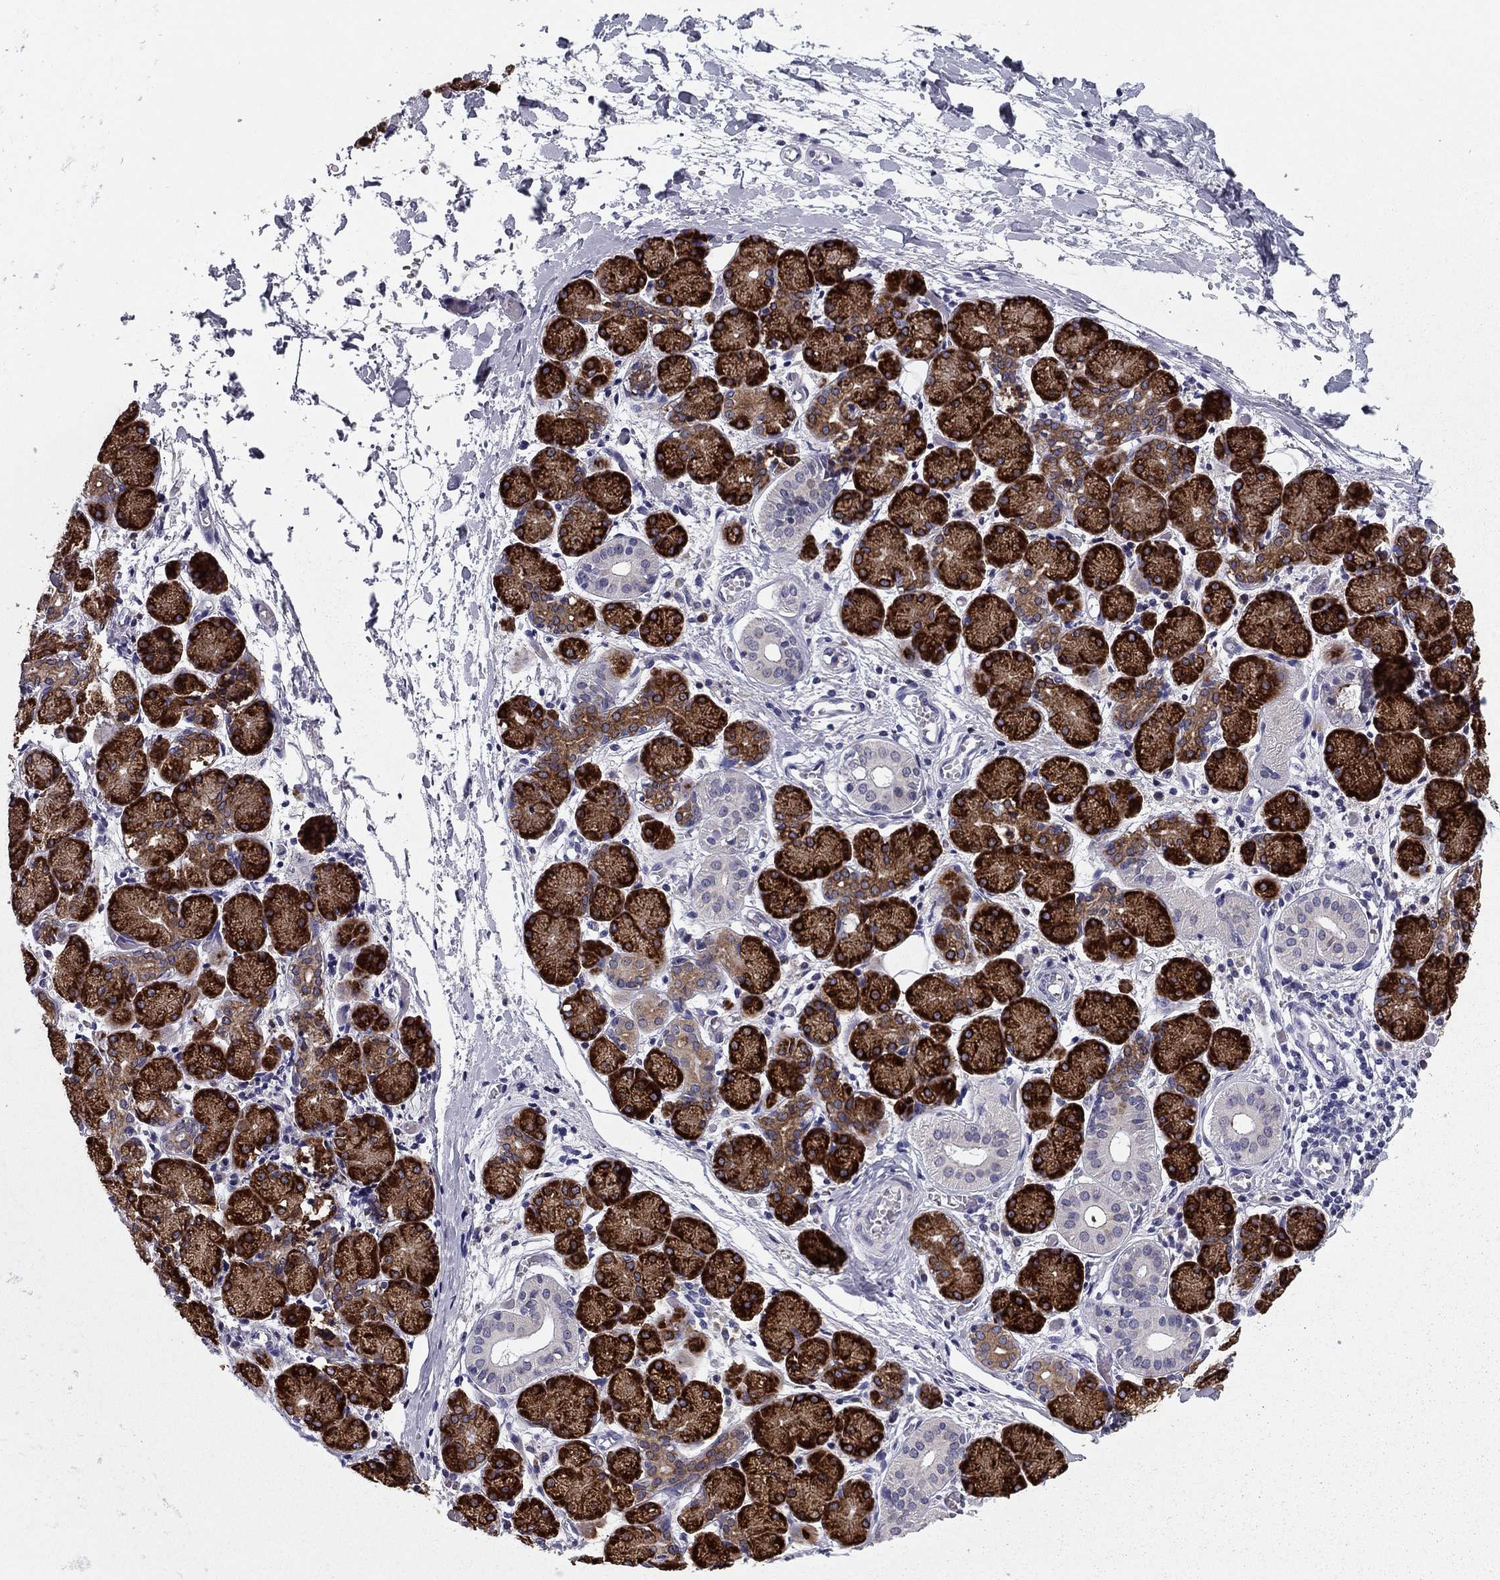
{"staining": {"intensity": "strong", "quantity": ">75%", "location": "cytoplasmic/membranous"}, "tissue": "salivary gland", "cell_type": "Glandular cells", "image_type": "normal", "snomed": [{"axis": "morphology", "description": "Normal tissue, NOS"}, {"axis": "topography", "description": "Salivary gland"}, {"axis": "topography", "description": "Peripheral nerve tissue"}], "caption": "Strong cytoplasmic/membranous protein positivity is appreciated in about >75% of glandular cells in salivary gland.", "gene": "TMED3", "patient": {"sex": "female", "age": 24}}